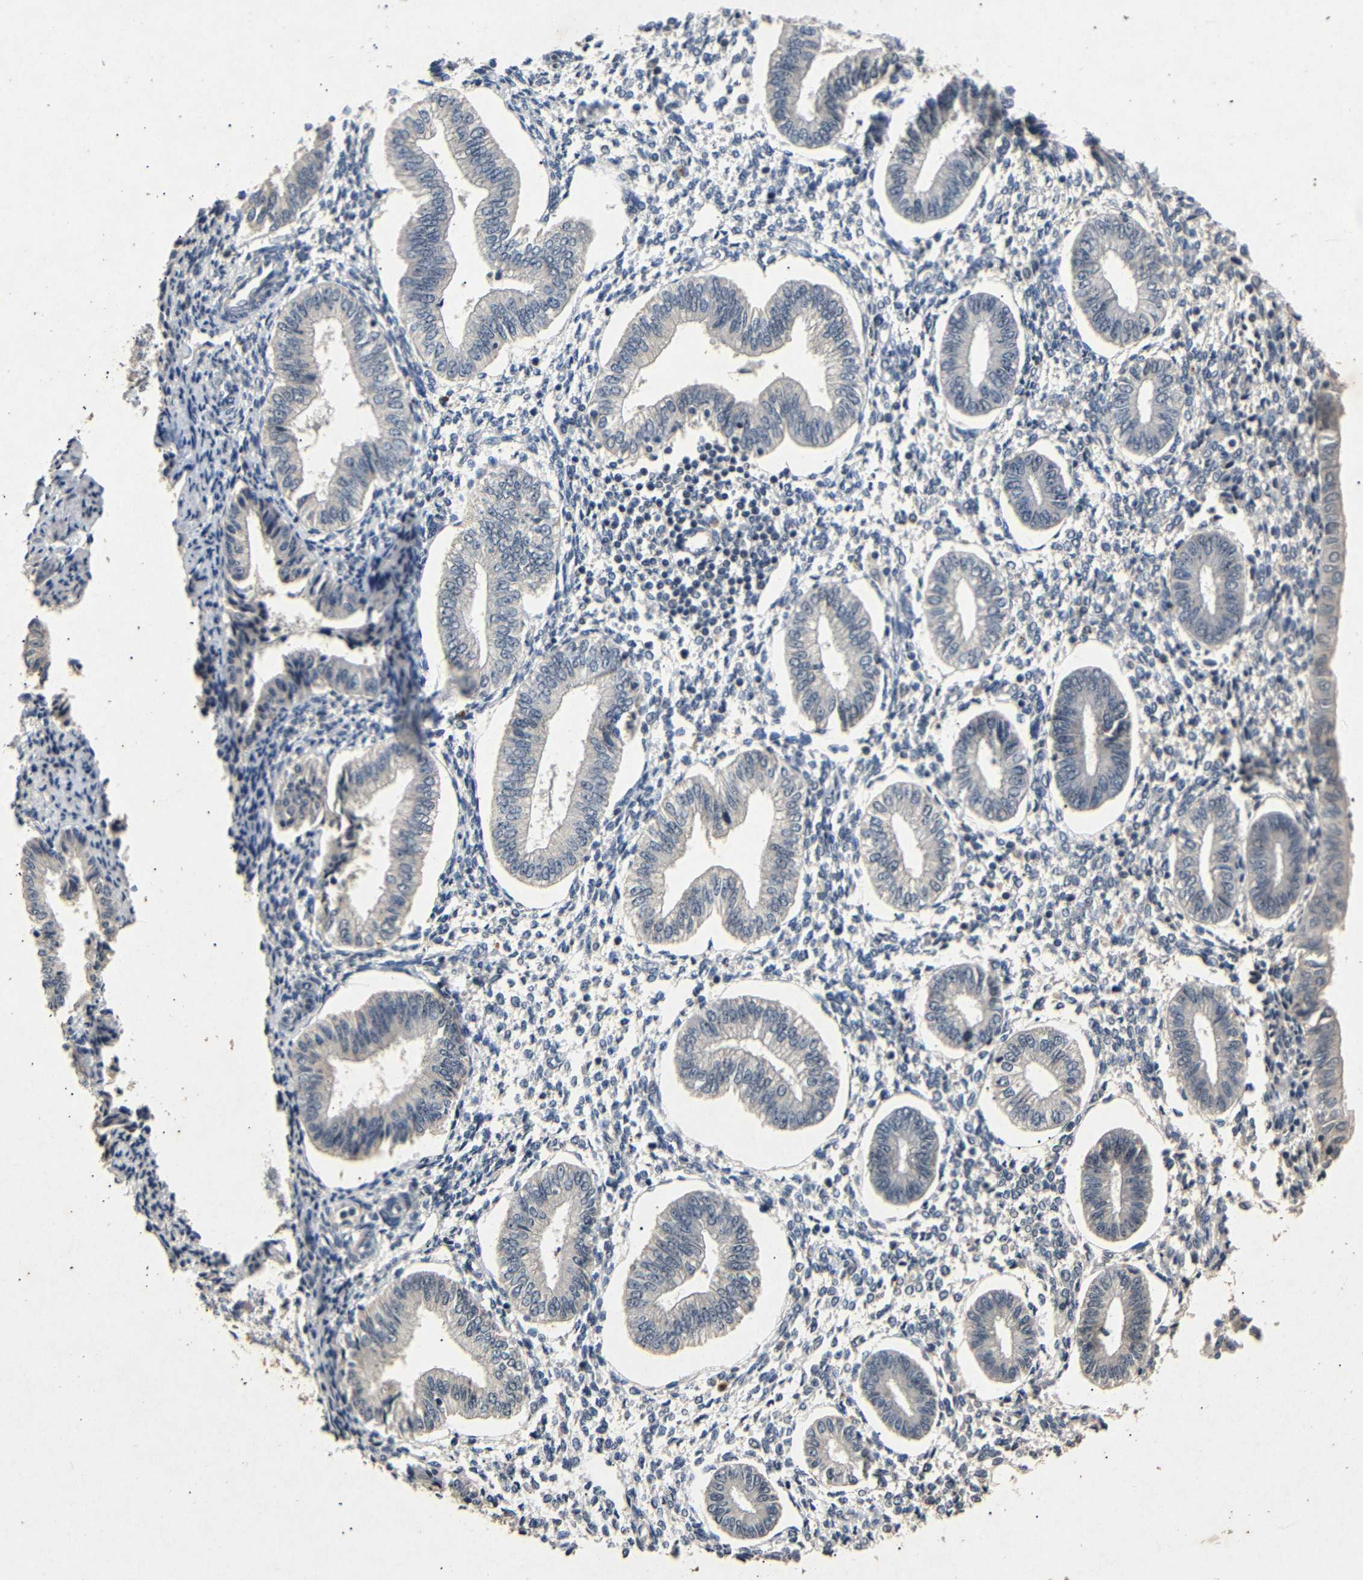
{"staining": {"intensity": "negative", "quantity": "none", "location": "none"}, "tissue": "endometrium", "cell_type": "Cells in endometrial stroma", "image_type": "normal", "snomed": [{"axis": "morphology", "description": "Normal tissue, NOS"}, {"axis": "topography", "description": "Endometrium"}], "caption": "DAB immunohistochemical staining of normal human endometrium reveals no significant positivity in cells in endometrial stroma.", "gene": "PARN", "patient": {"sex": "female", "age": 50}}